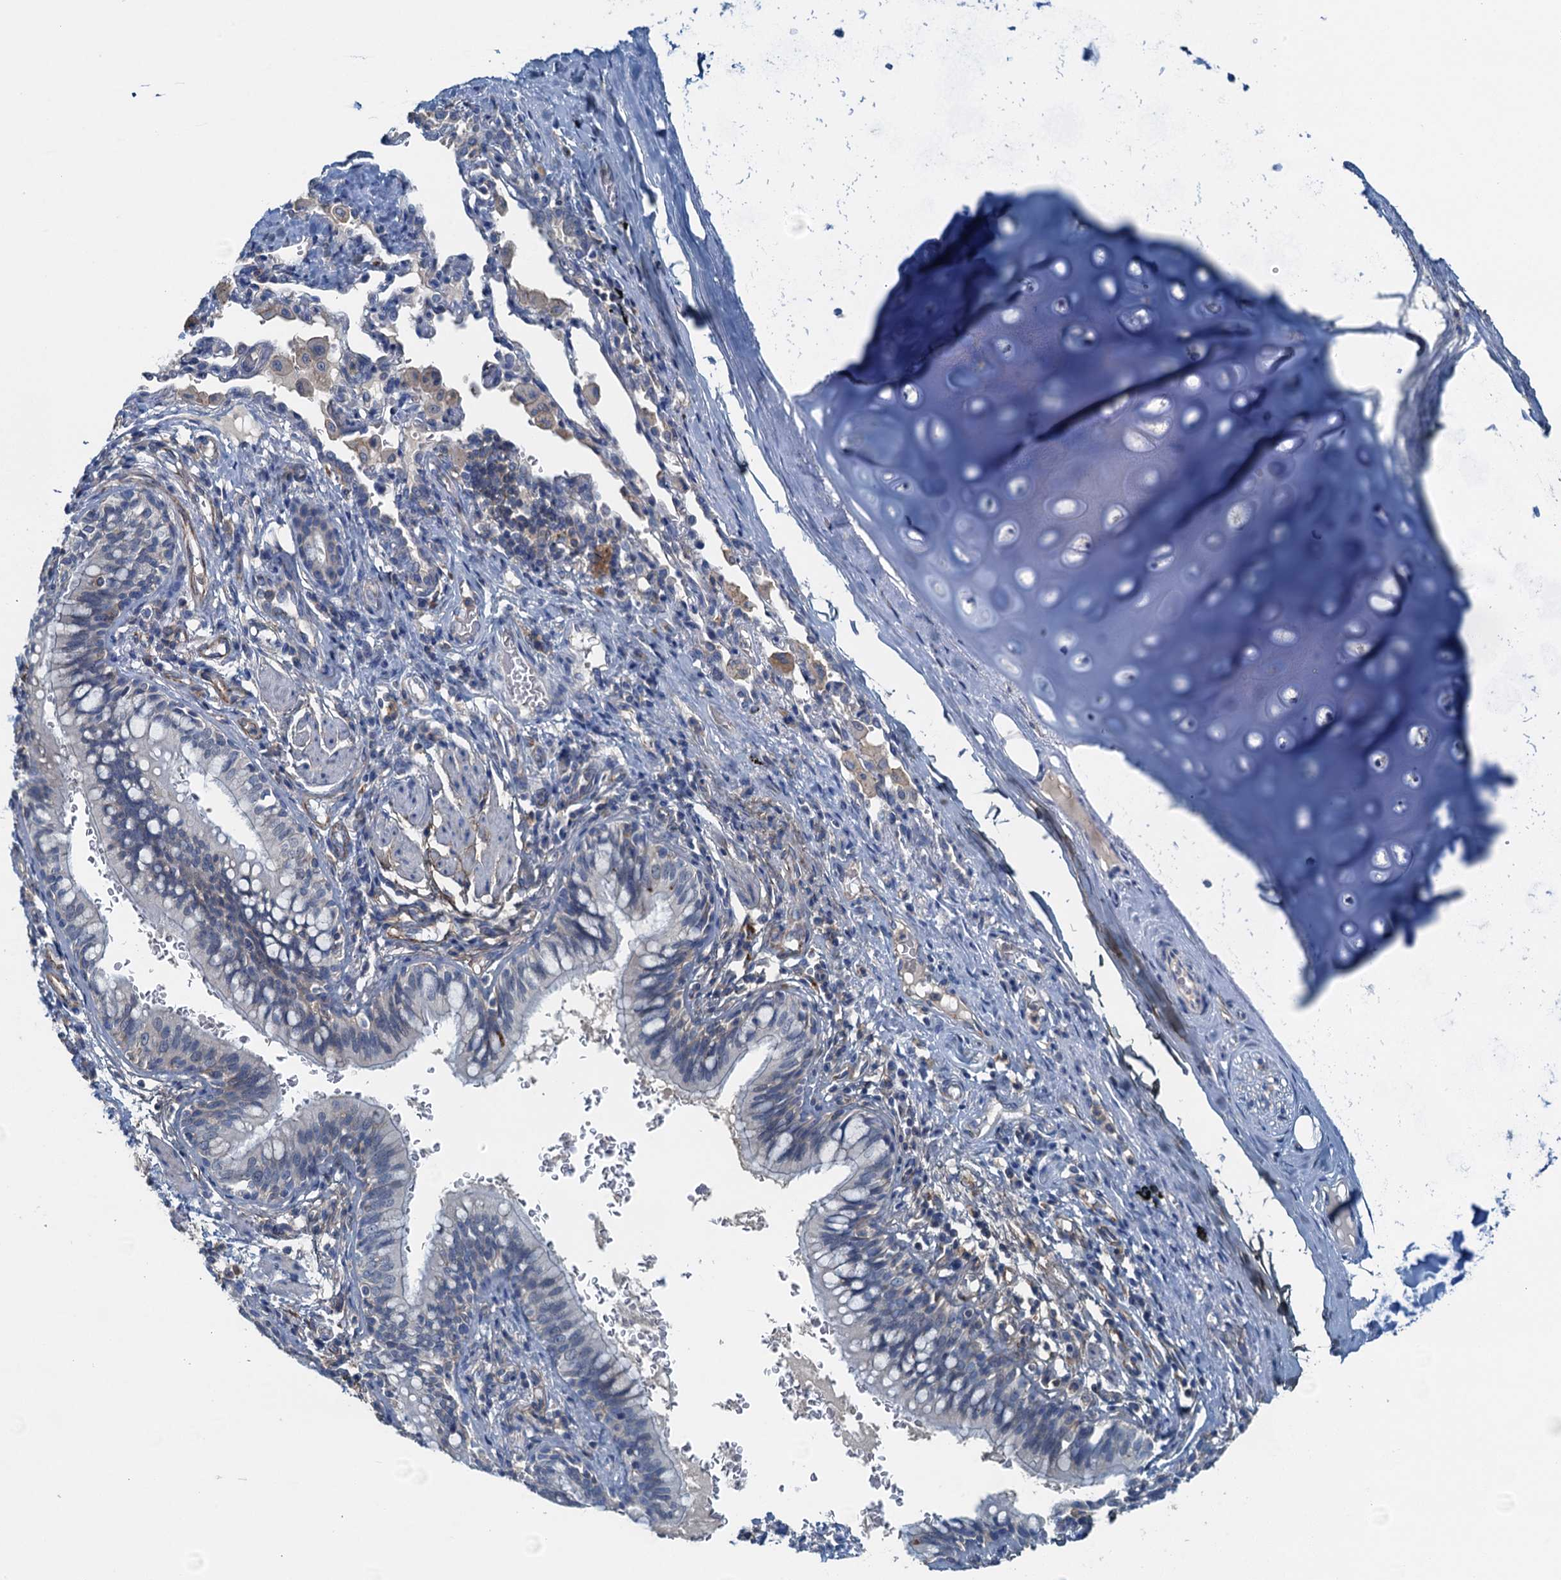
{"staining": {"intensity": "negative", "quantity": "none", "location": "none"}, "tissue": "bronchus", "cell_type": "Respiratory epithelial cells", "image_type": "normal", "snomed": [{"axis": "morphology", "description": "Normal tissue, NOS"}, {"axis": "topography", "description": "Cartilage tissue"}, {"axis": "topography", "description": "Bronchus"}], "caption": "Immunohistochemistry (IHC) micrograph of benign bronchus stained for a protein (brown), which demonstrates no expression in respiratory epithelial cells.", "gene": "THAP10", "patient": {"sex": "female", "age": 36}}